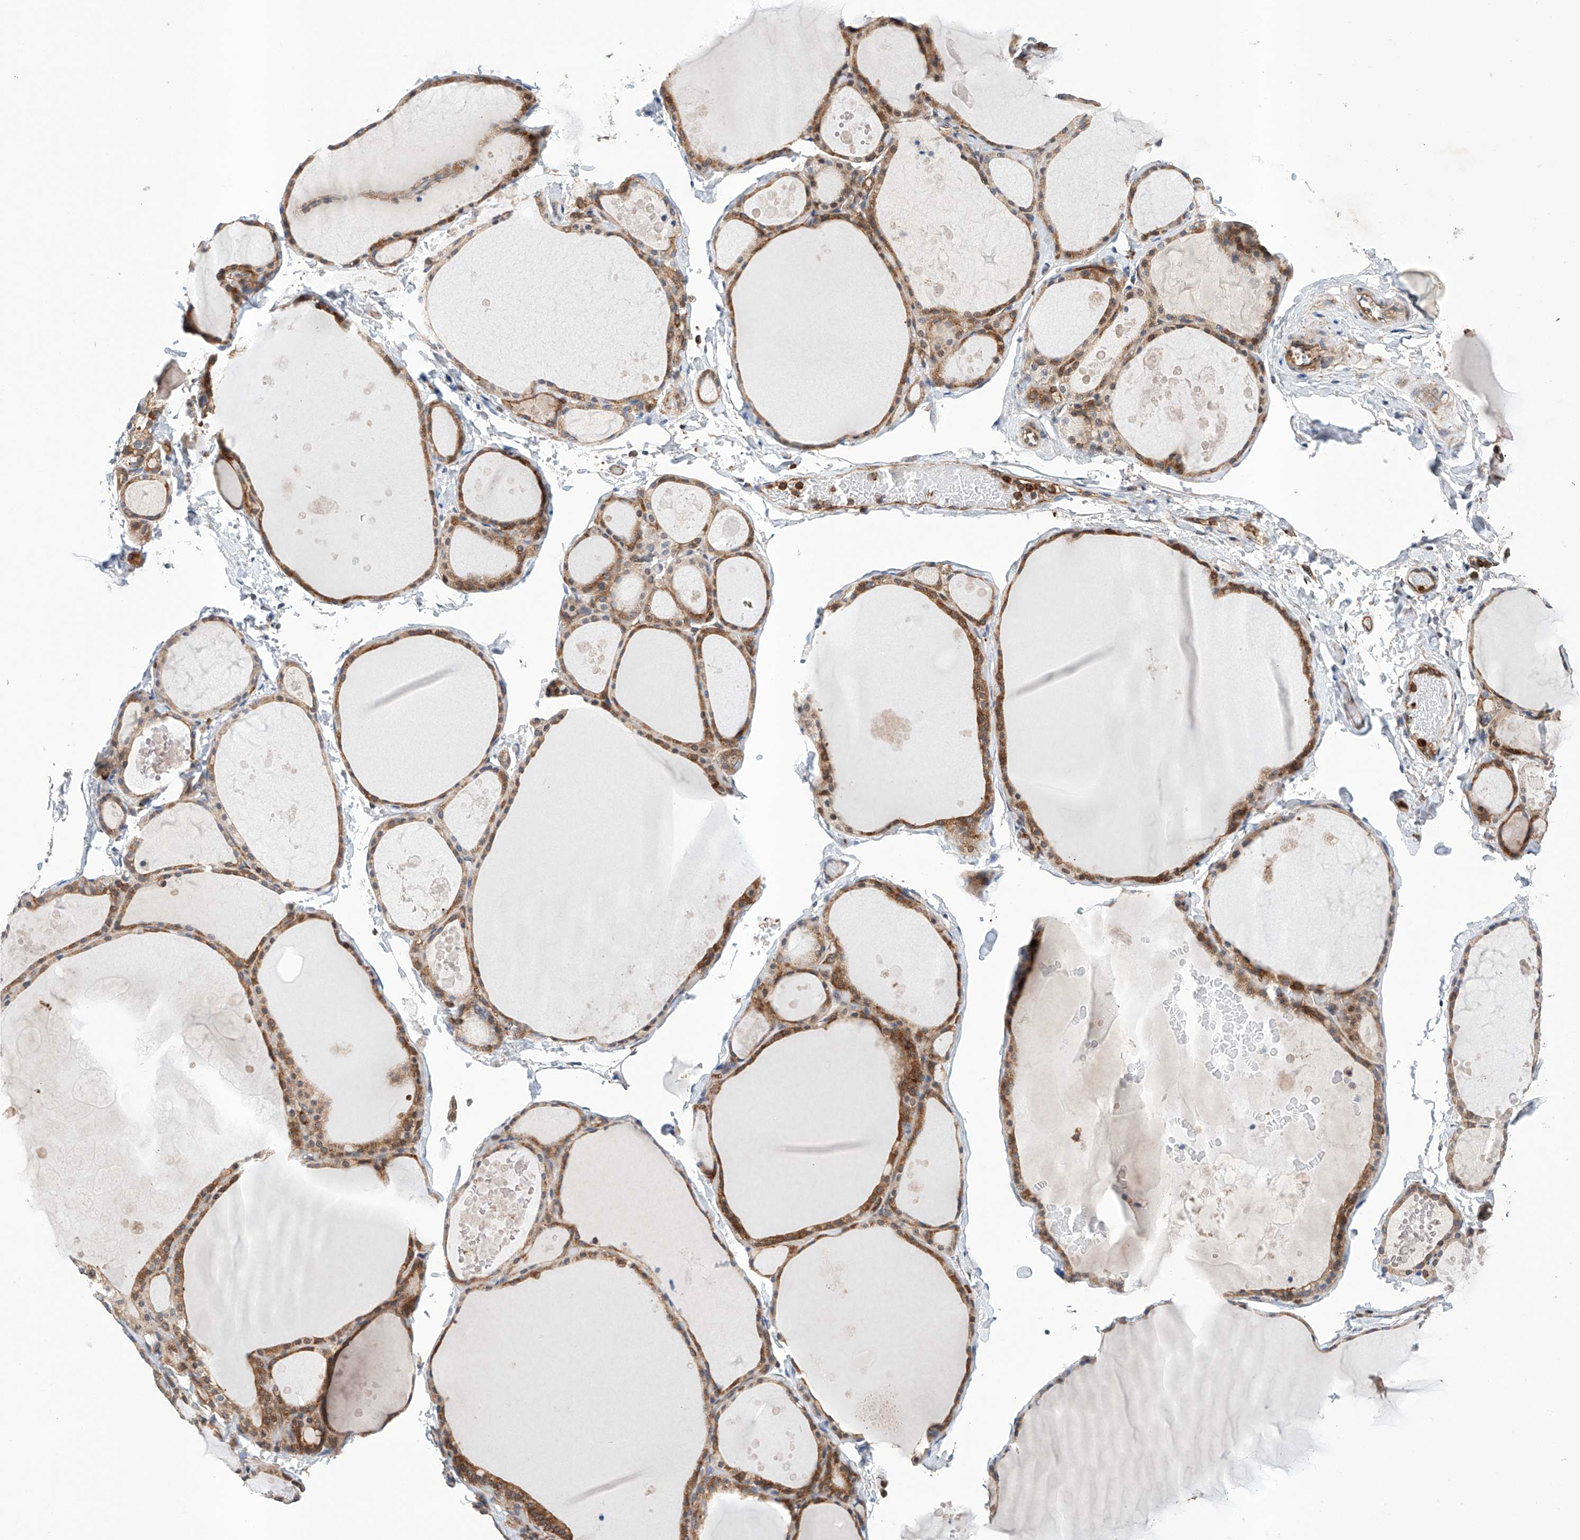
{"staining": {"intensity": "moderate", "quantity": ">75%", "location": "cytoplasmic/membranous"}, "tissue": "thyroid gland", "cell_type": "Glandular cells", "image_type": "normal", "snomed": [{"axis": "morphology", "description": "Normal tissue, NOS"}, {"axis": "topography", "description": "Thyroid gland"}], "caption": "Protein analysis of unremarkable thyroid gland reveals moderate cytoplasmic/membranous staining in about >75% of glandular cells.", "gene": "TIMM23", "patient": {"sex": "male", "age": 56}}